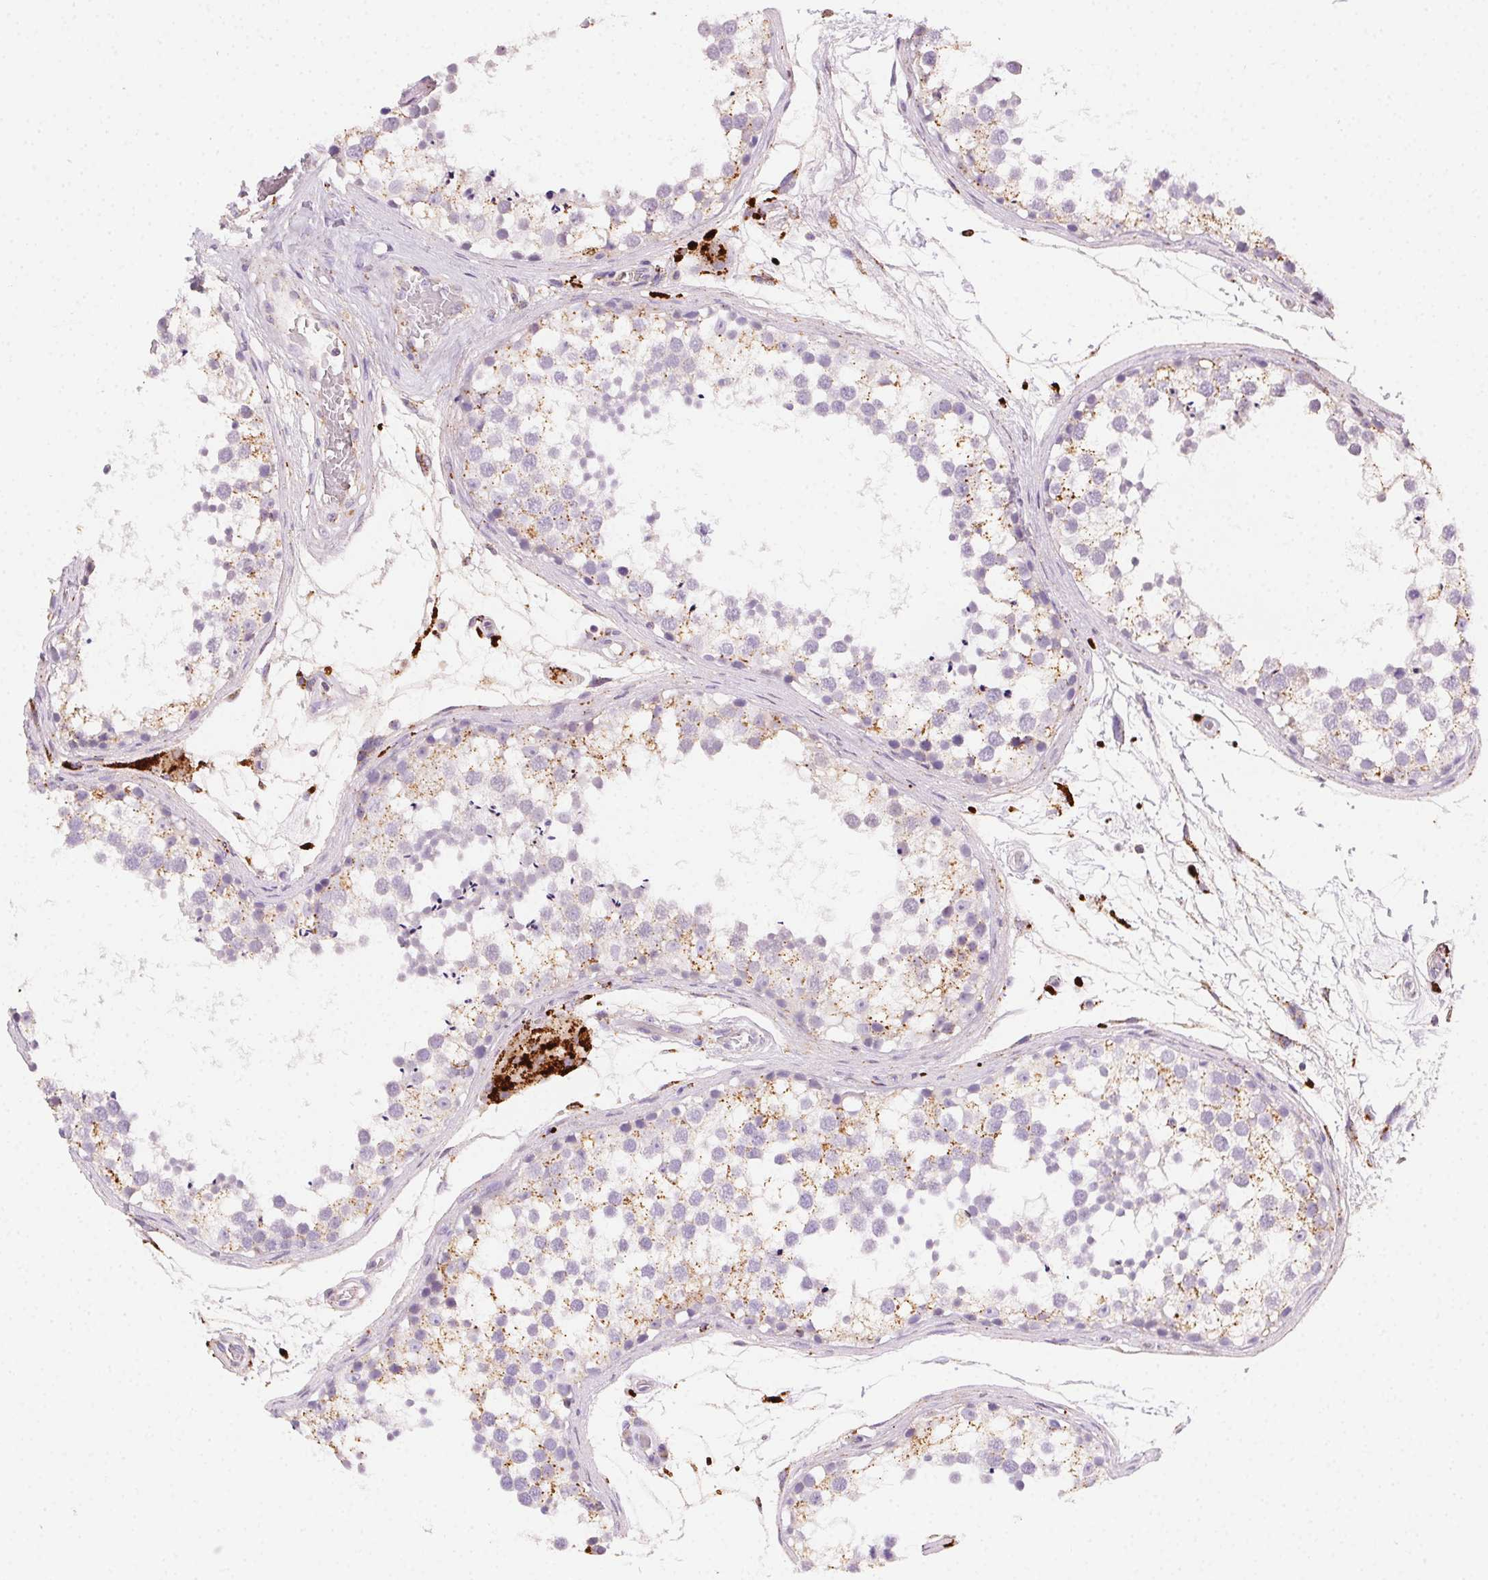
{"staining": {"intensity": "weak", "quantity": "<25%", "location": "cytoplasmic/membranous"}, "tissue": "testis", "cell_type": "Cells in seminiferous ducts", "image_type": "normal", "snomed": [{"axis": "morphology", "description": "Normal tissue, NOS"}, {"axis": "morphology", "description": "Seminoma, NOS"}, {"axis": "topography", "description": "Testis"}], "caption": "This is a image of immunohistochemistry staining of benign testis, which shows no positivity in cells in seminiferous ducts. (Brightfield microscopy of DAB (3,3'-diaminobenzidine) IHC at high magnification).", "gene": "SCPEP1", "patient": {"sex": "male", "age": 65}}